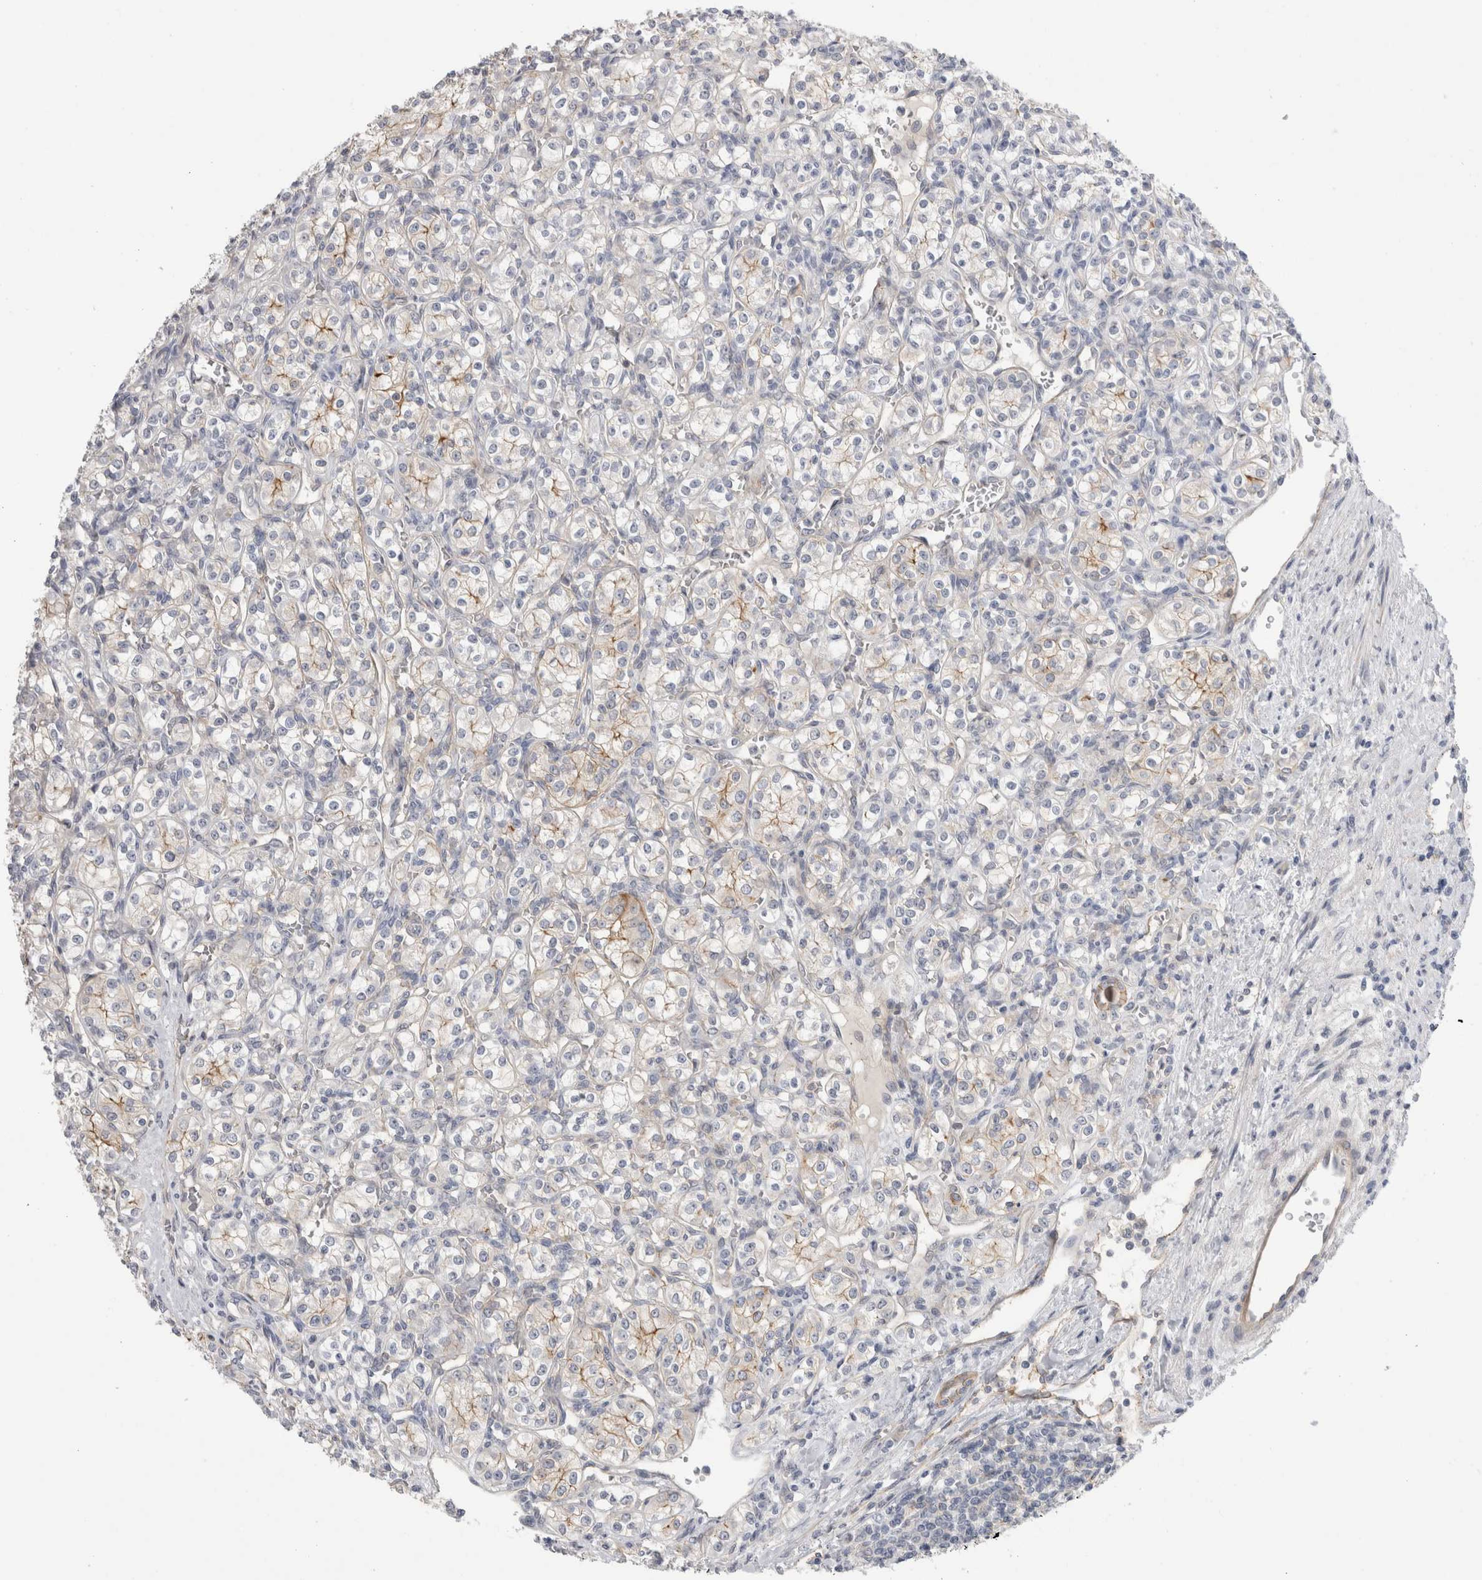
{"staining": {"intensity": "moderate", "quantity": "<25%", "location": "cytoplasmic/membranous"}, "tissue": "renal cancer", "cell_type": "Tumor cells", "image_type": "cancer", "snomed": [{"axis": "morphology", "description": "Adenocarcinoma, NOS"}, {"axis": "topography", "description": "Kidney"}], "caption": "Moderate cytoplasmic/membranous positivity for a protein is present in approximately <25% of tumor cells of renal adenocarcinoma using immunohistochemistry.", "gene": "VANGL1", "patient": {"sex": "male", "age": 77}}